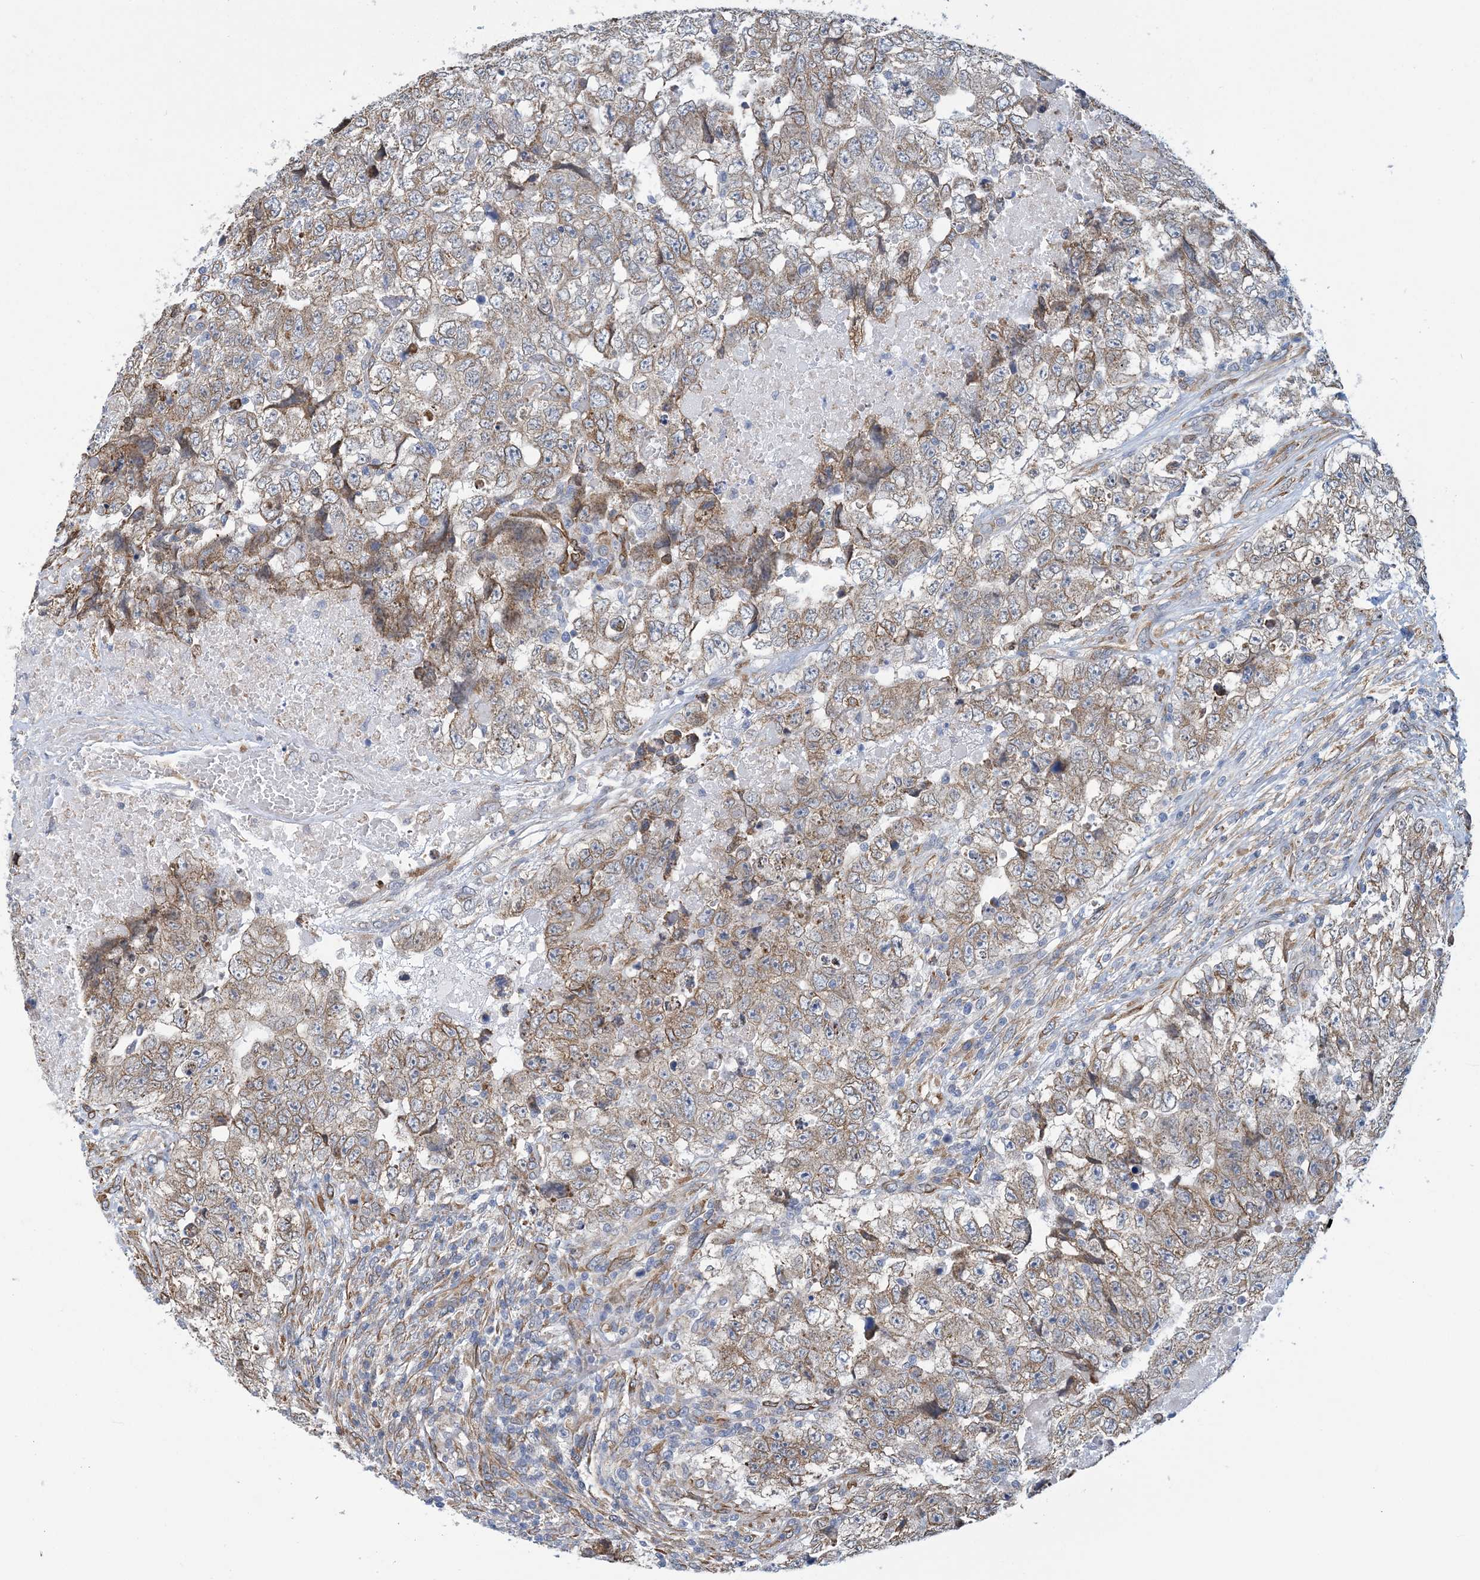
{"staining": {"intensity": "weak", "quantity": ">75%", "location": "cytoplasmic/membranous"}, "tissue": "testis cancer", "cell_type": "Tumor cells", "image_type": "cancer", "snomed": [{"axis": "morphology", "description": "Carcinoma, Embryonal, NOS"}, {"axis": "topography", "description": "Testis"}], "caption": "The photomicrograph displays staining of testis cancer, revealing weak cytoplasmic/membranous protein staining (brown color) within tumor cells.", "gene": "CCDC14", "patient": {"sex": "male", "age": 37}}